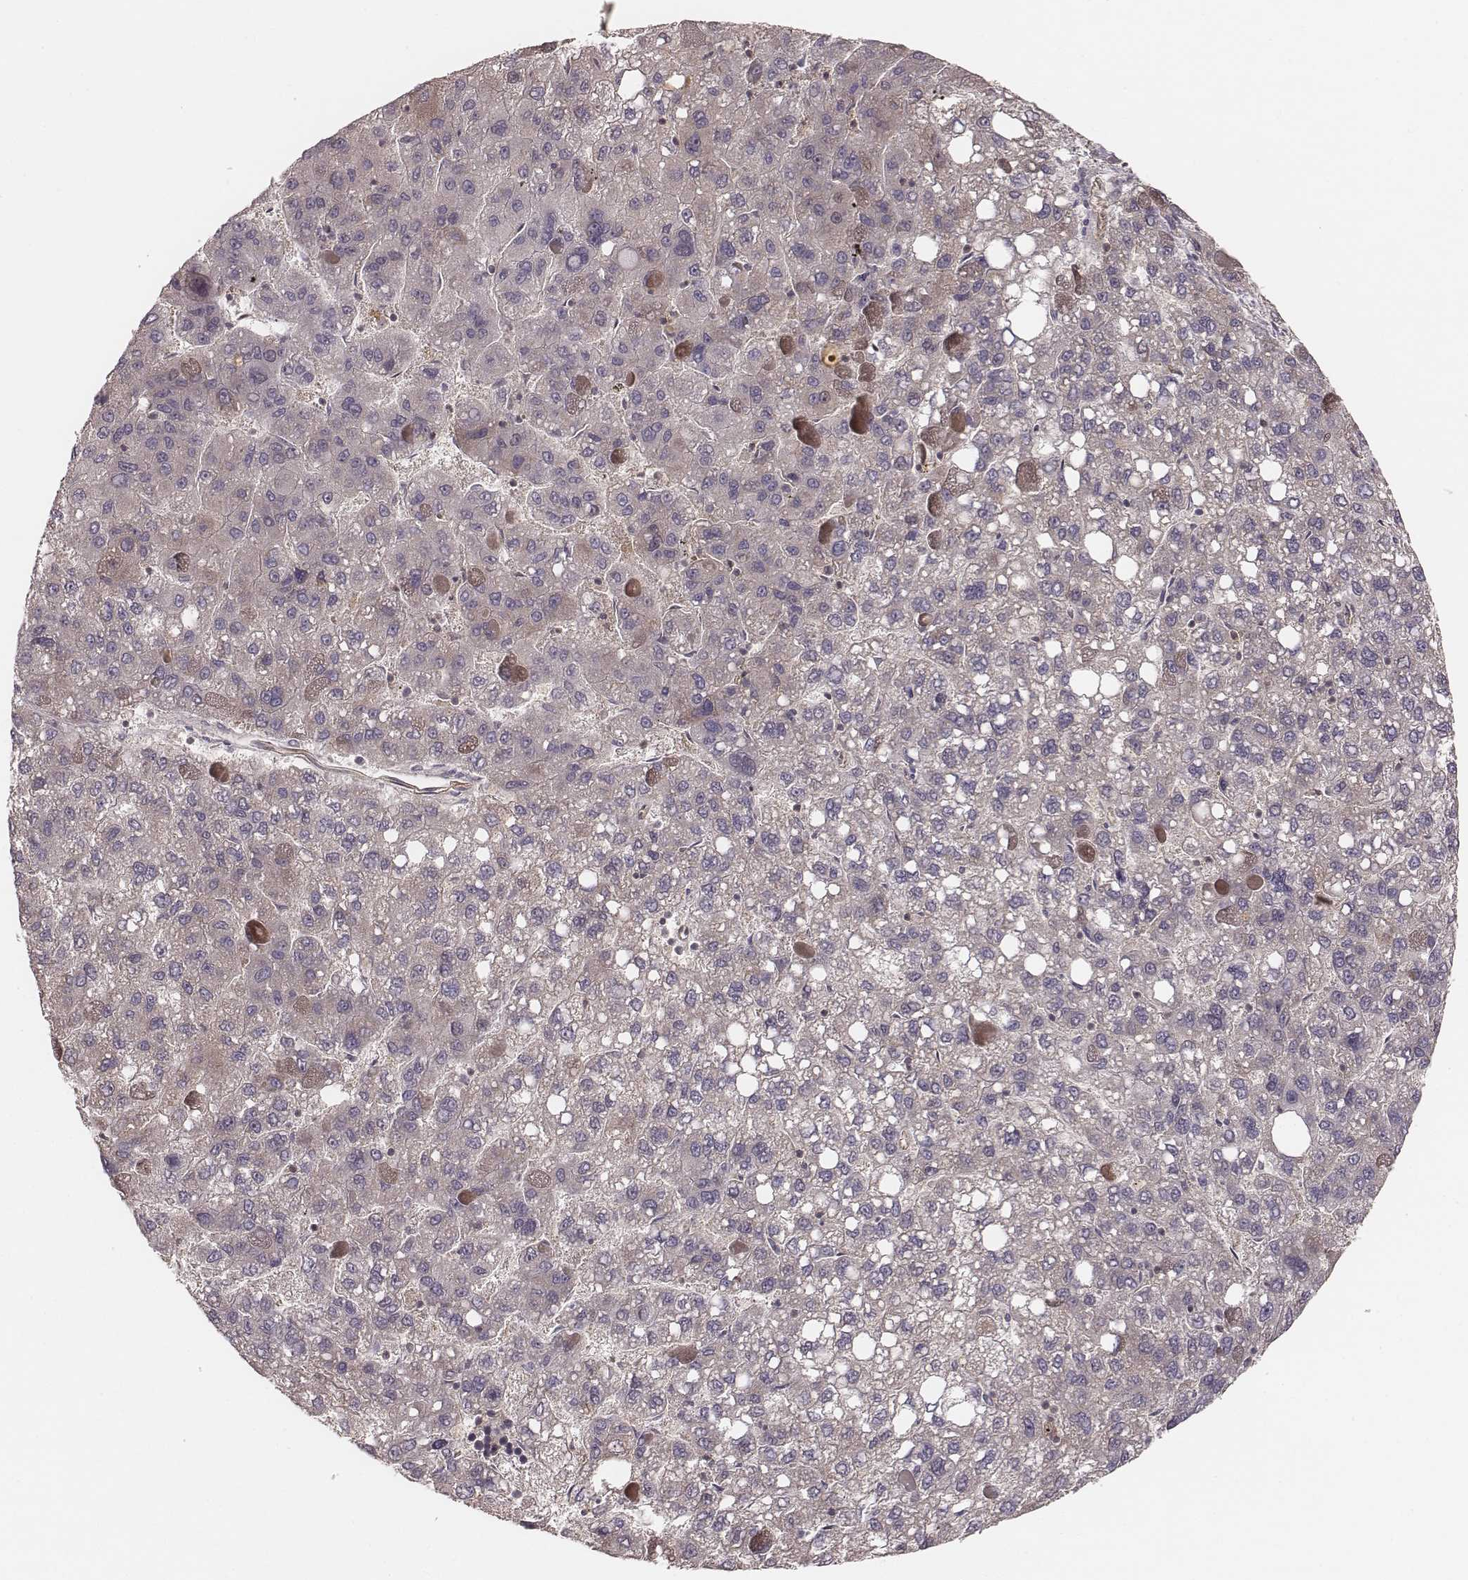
{"staining": {"intensity": "negative", "quantity": "none", "location": "none"}, "tissue": "liver cancer", "cell_type": "Tumor cells", "image_type": "cancer", "snomed": [{"axis": "morphology", "description": "Carcinoma, Hepatocellular, NOS"}, {"axis": "topography", "description": "Liver"}], "caption": "DAB immunohistochemical staining of hepatocellular carcinoma (liver) displays no significant positivity in tumor cells.", "gene": "CARS1", "patient": {"sex": "female", "age": 82}}